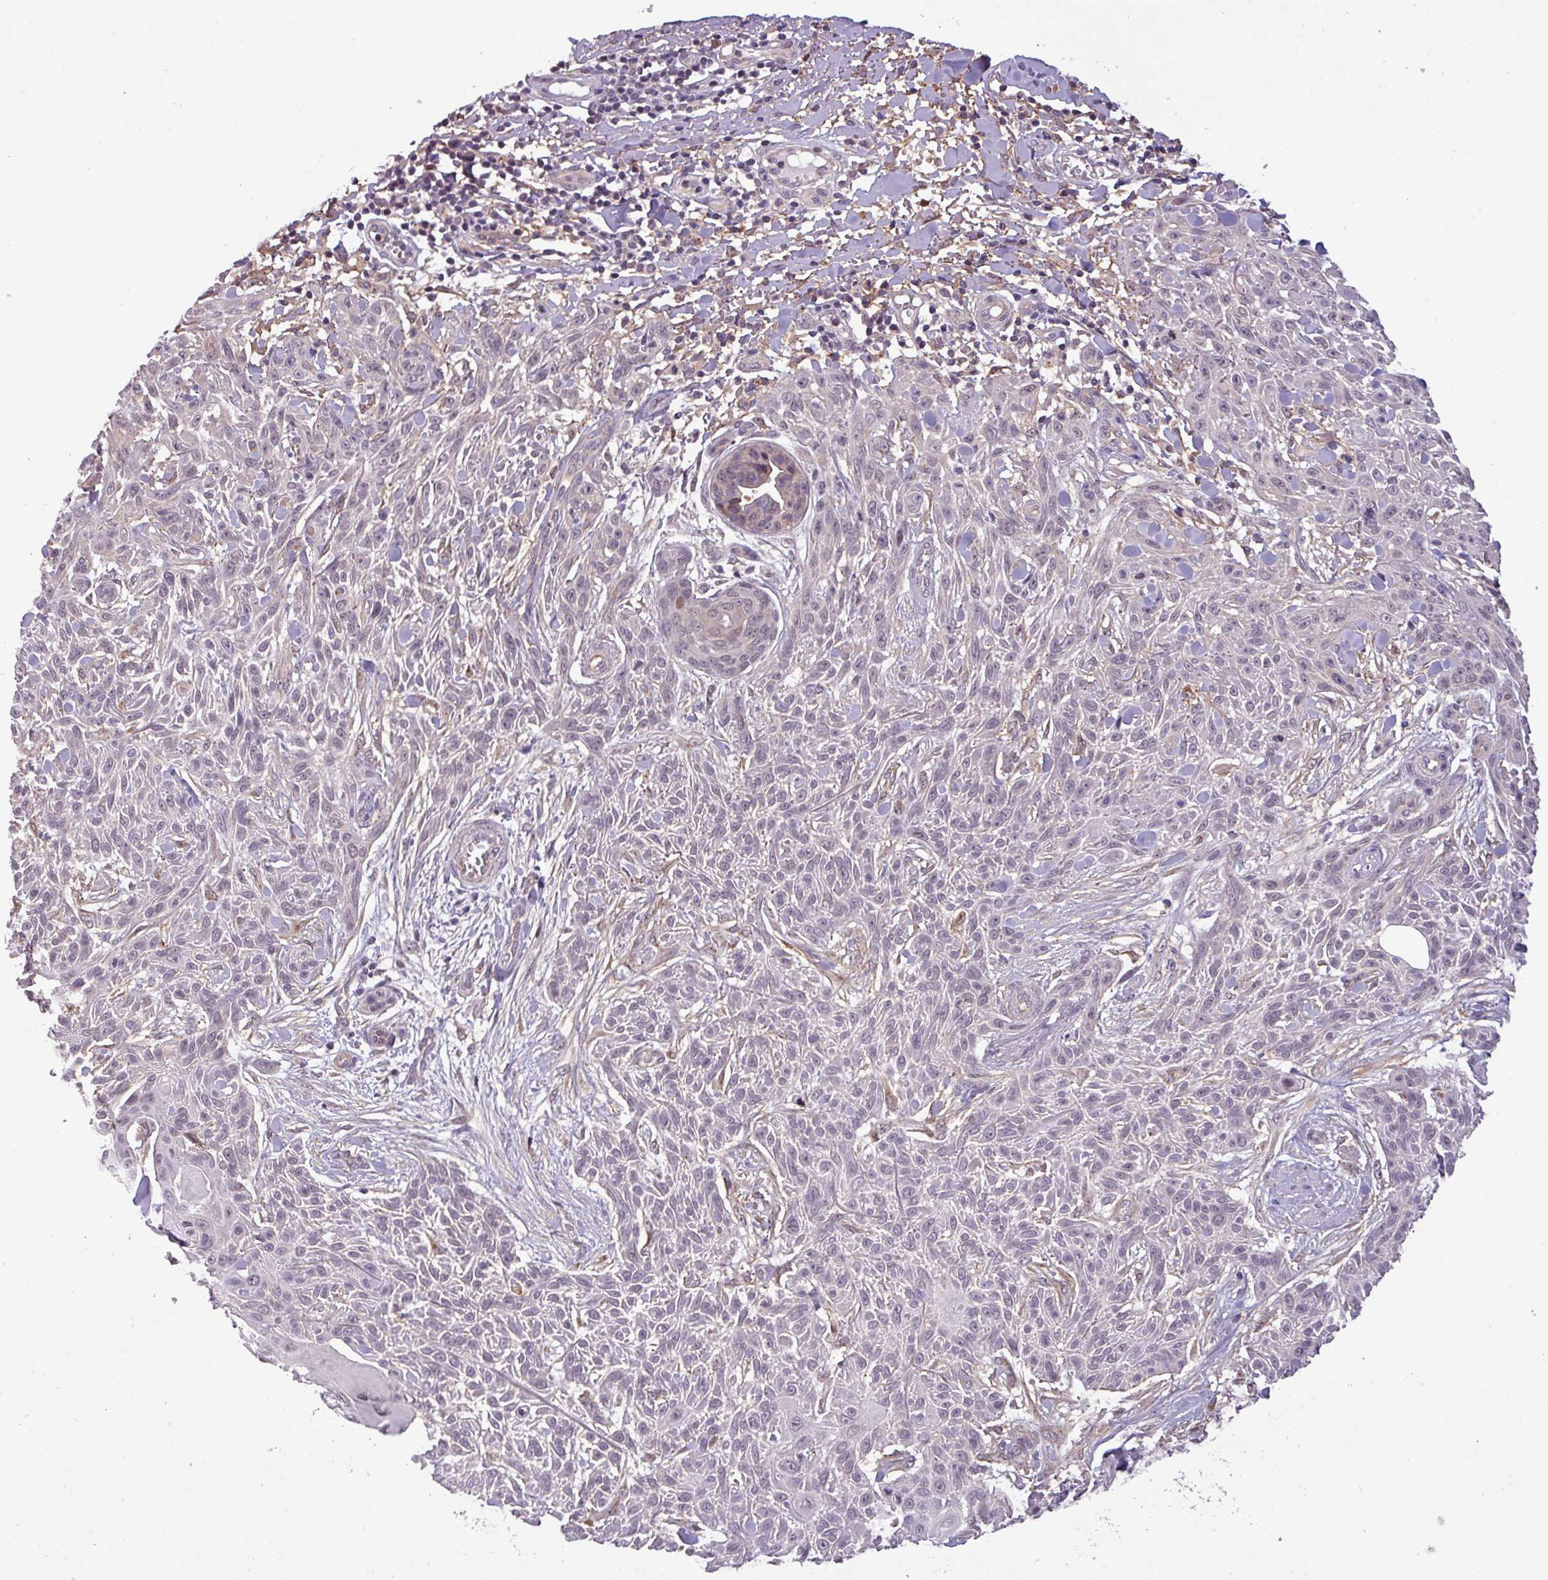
{"staining": {"intensity": "negative", "quantity": "none", "location": "none"}, "tissue": "skin cancer", "cell_type": "Tumor cells", "image_type": "cancer", "snomed": [{"axis": "morphology", "description": "Squamous cell carcinoma, NOS"}, {"axis": "topography", "description": "Skin"}], "caption": "High power microscopy histopathology image of an immunohistochemistry (IHC) micrograph of squamous cell carcinoma (skin), revealing no significant expression in tumor cells.", "gene": "NPFFR1", "patient": {"sex": "male", "age": 86}}